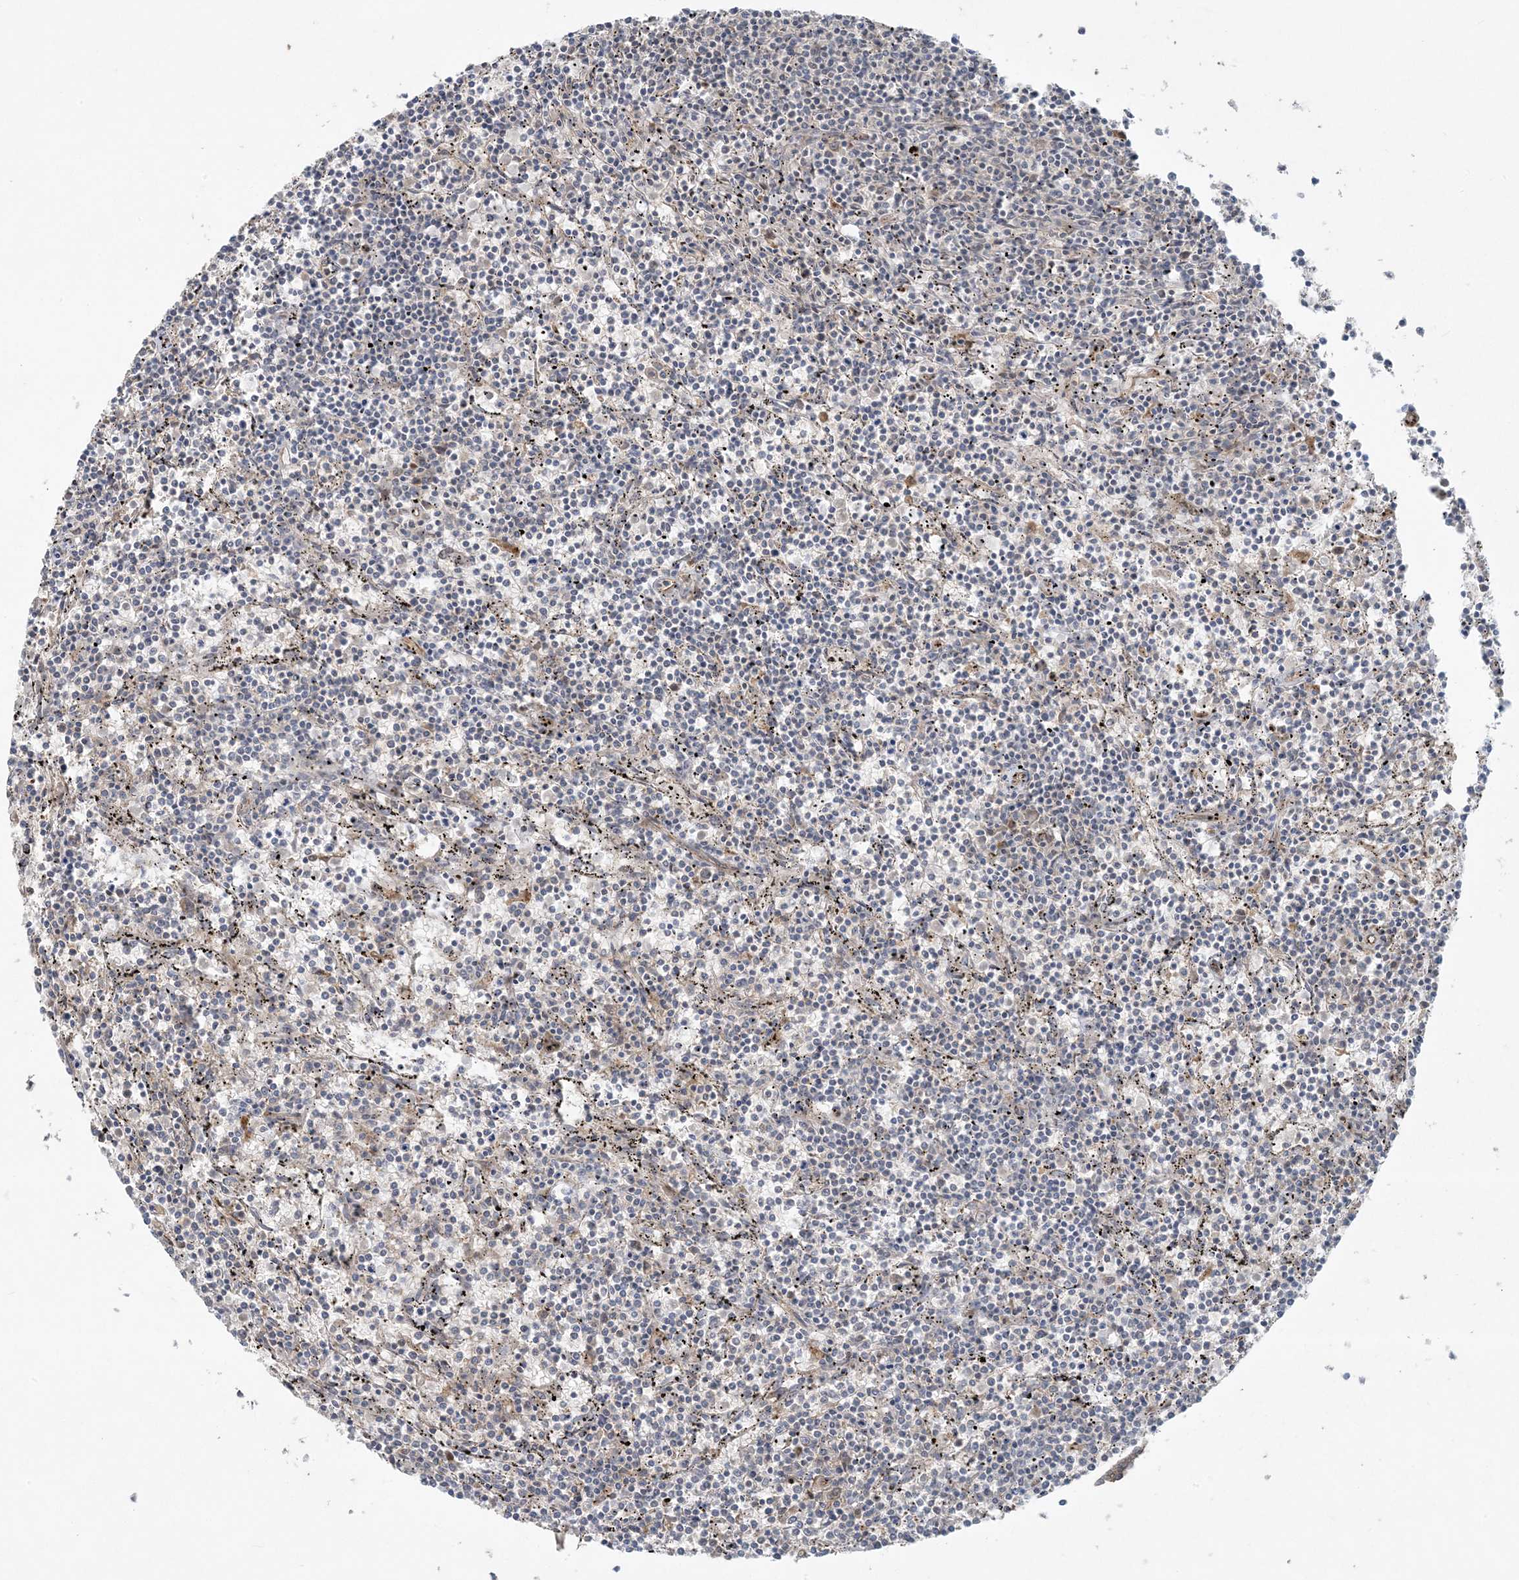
{"staining": {"intensity": "negative", "quantity": "none", "location": "none"}, "tissue": "lymphoma", "cell_type": "Tumor cells", "image_type": "cancer", "snomed": [{"axis": "morphology", "description": "Malignant lymphoma, non-Hodgkin's type, Low grade"}, {"axis": "topography", "description": "Spleen"}], "caption": "The IHC image has no significant staining in tumor cells of malignant lymphoma, non-Hodgkin's type (low-grade) tissue. (Brightfield microscopy of DAB (3,3'-diaminobenzidine) immunohistochemistry at high magnification).", "gene": "ZNF263", "patient": {"sex": "female", "age": 50}}